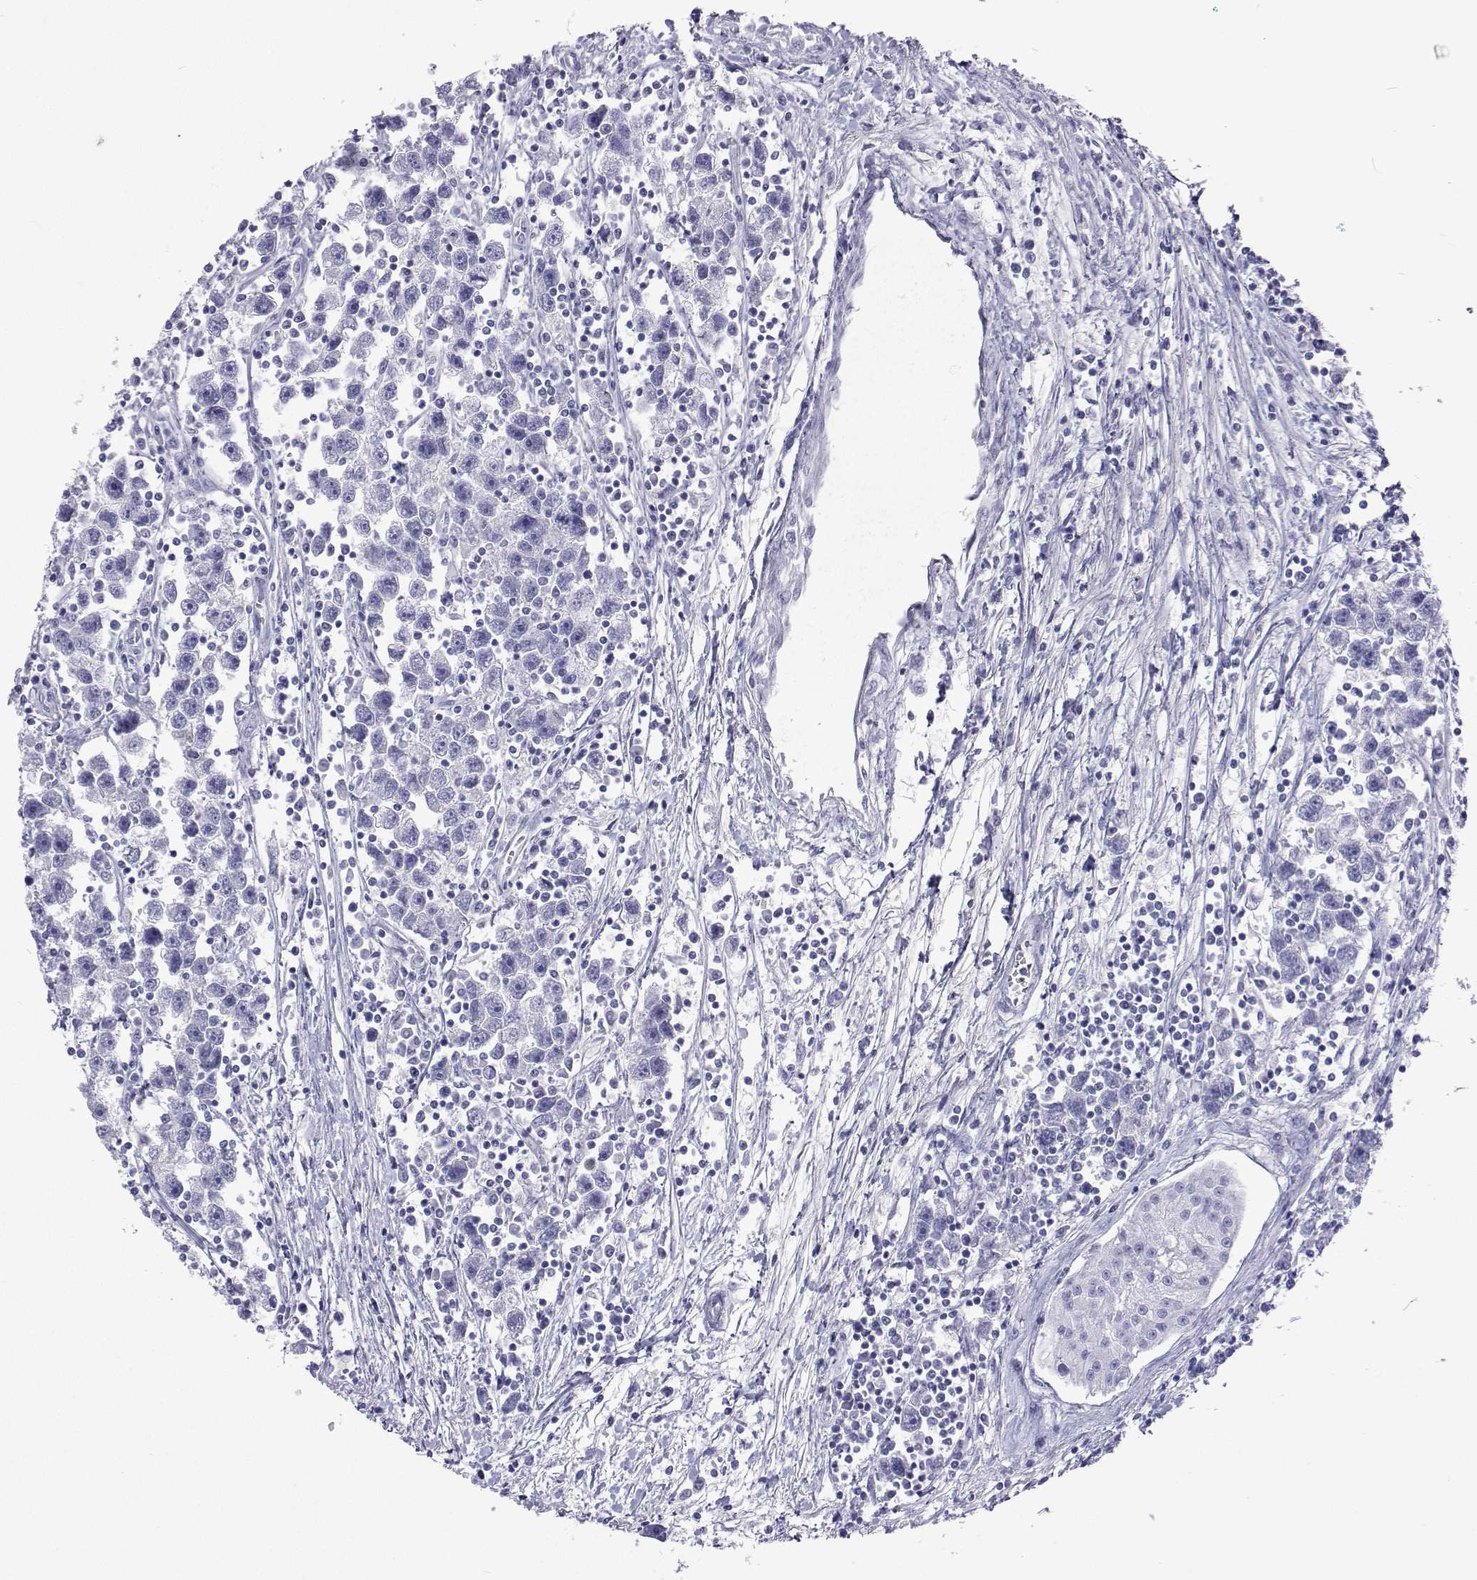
{"staining": {"intensity": "negative", "quantity": "none", "location": "none"}, "tissue": "testis cancer", "cell_type": "Tumor cells", "image_type": "cancer", "snomed": [{"axis": "morphology", "description": "Seminoma, NOS"}, {"axis": "topography", "description": "Testis"}], "caption": "Histopathology image shows no significant protein staining in tumor cells of testis cancer (seminoma). Nuclei are stained in blue.", "gene": "UMODL1", "patient": {"sex": "male", "age": 30}}